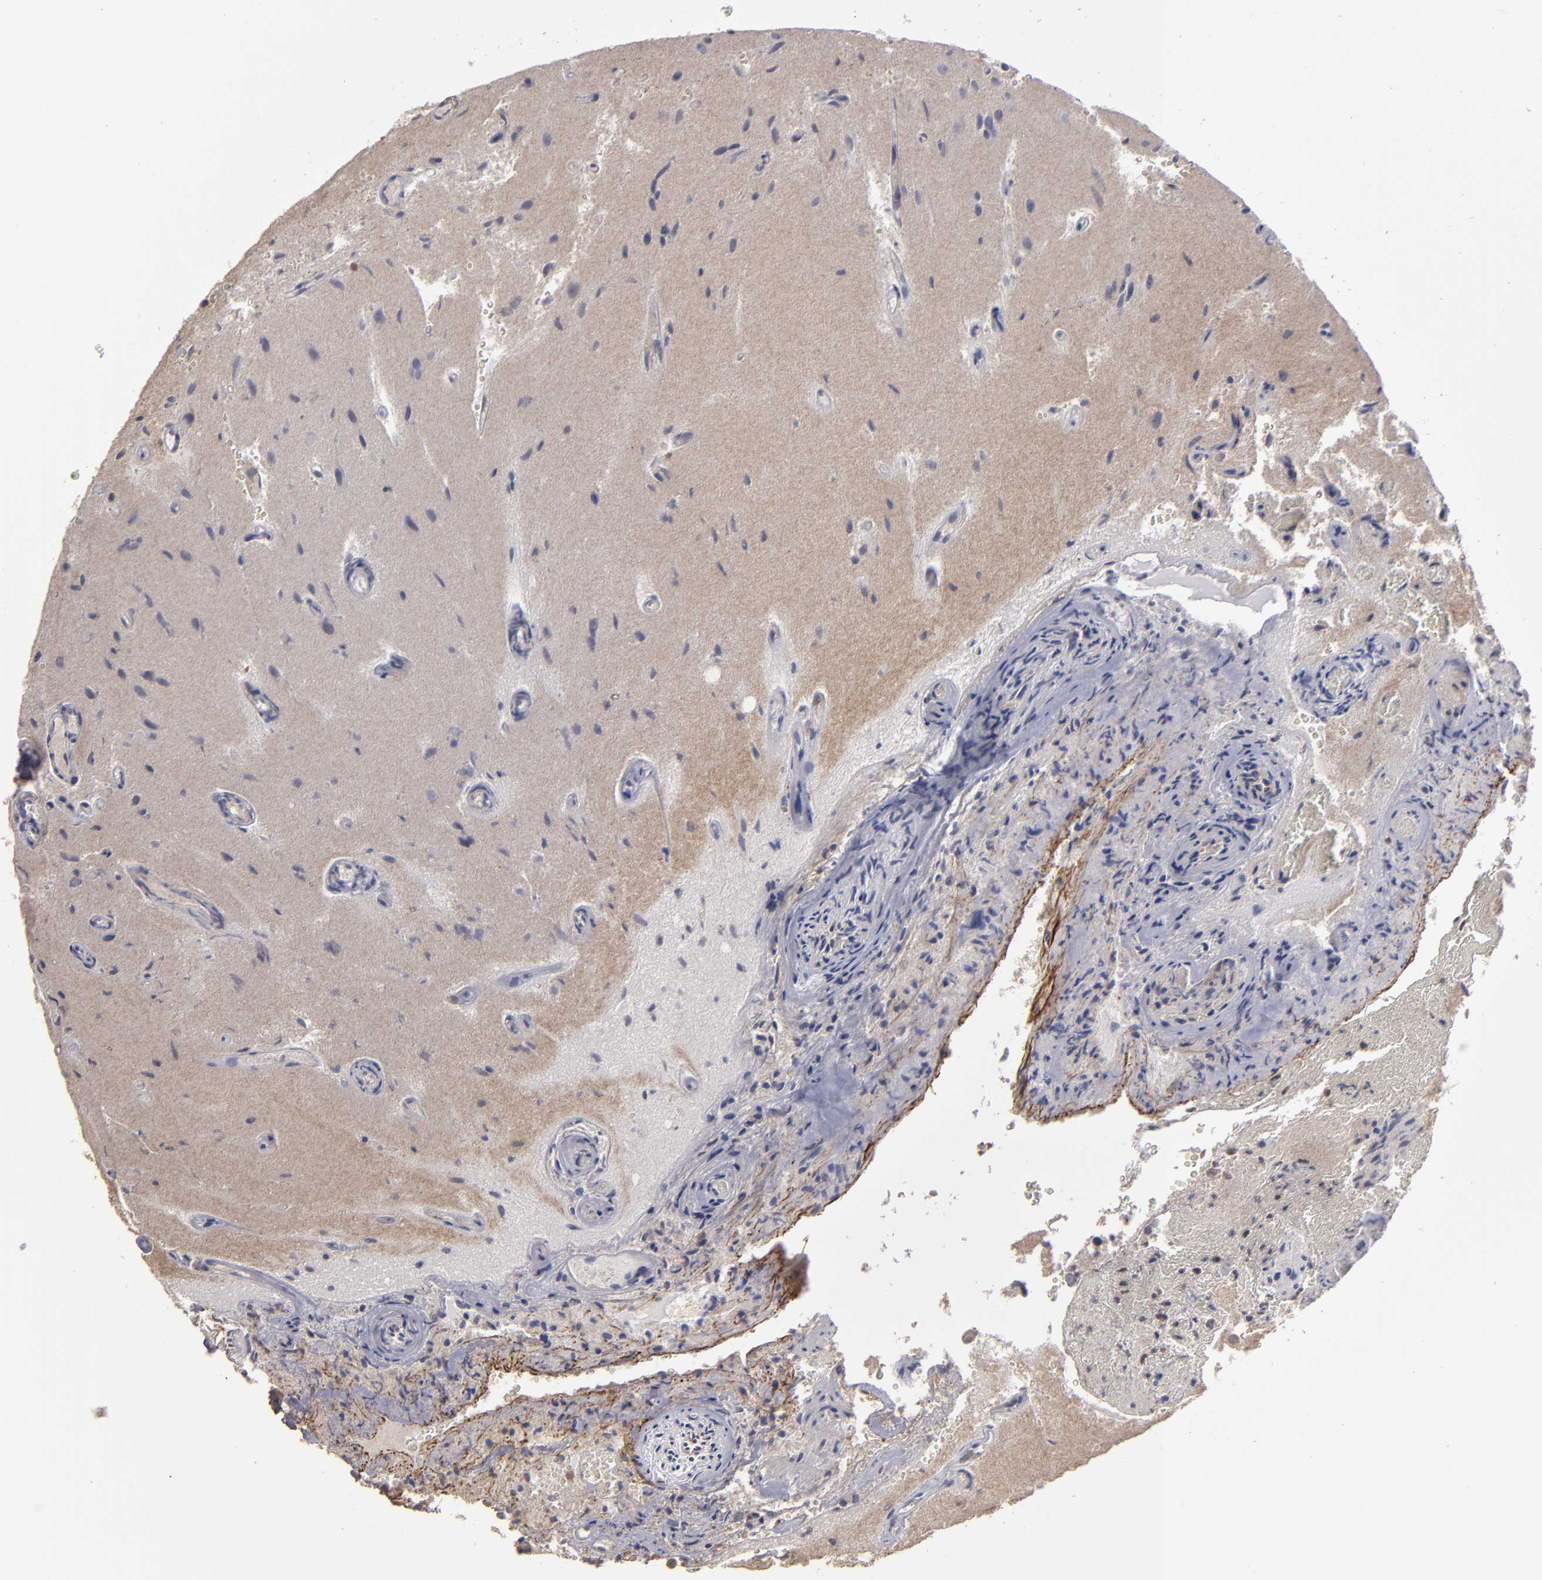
{"staining": {"intensity": "negative", "quantity": "none", "location": "none"}, "tissue": "glioma", "cell_type": "Tumor cells", "image_type": "cancer", "snomed": [{"axis": "morphology", "description": "Normal tissue, NOS"}, {"axis": "morphology", "description": "Glioma, malignant, High grade"}, {"axis": "topography", "description": "Cerebral cortex"}], "caption": "Immunohistochemical staining of human glioma displays no significant positivity in tumor cells. (DAB (3,3'-diaminobenzidine) immunohistochemistry with hematoxylin counter stain).", "gene": "CD55", "patient": {"sex": "male", "age": 75}}